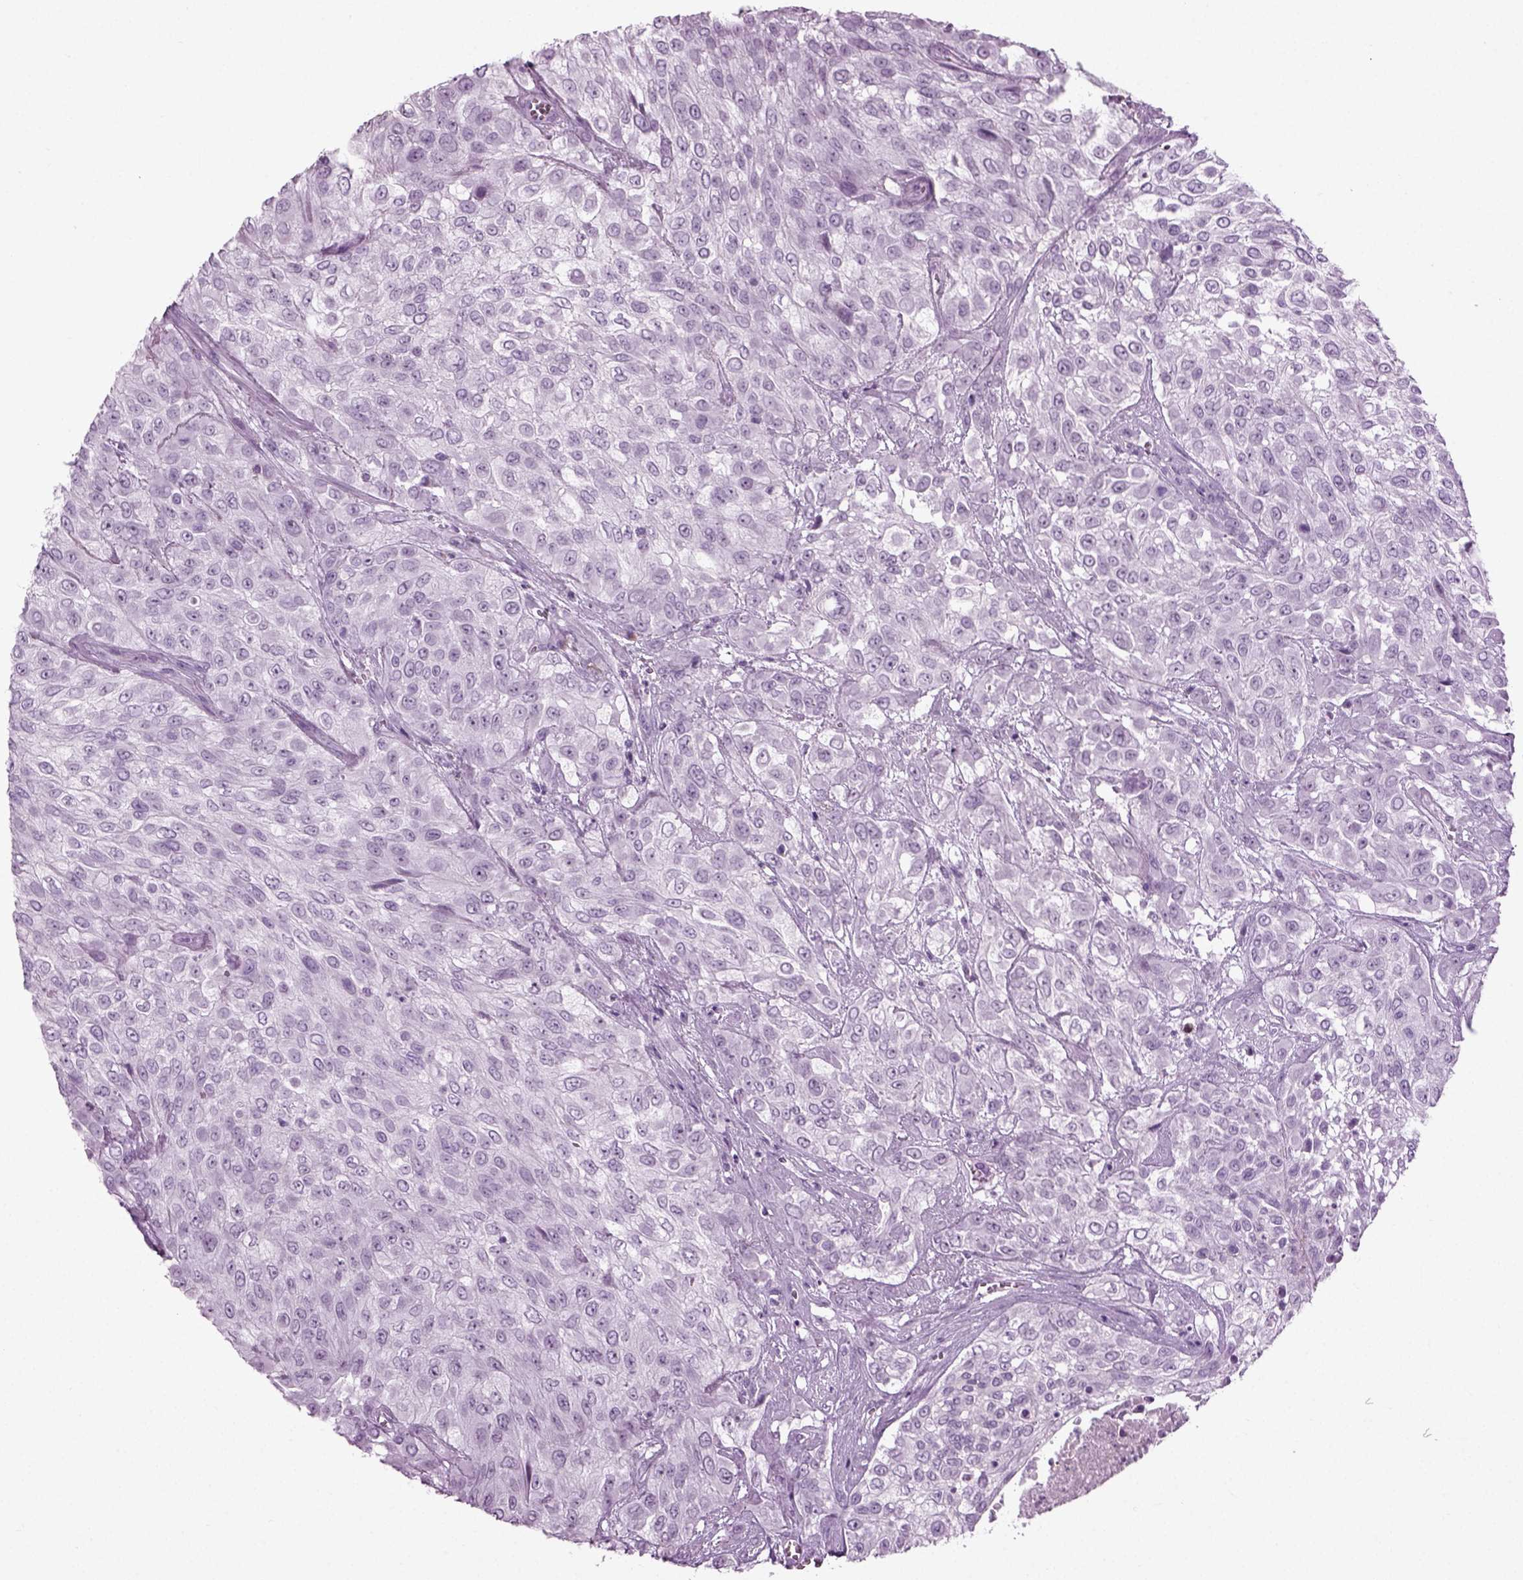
{"staining": {"intensity": "negative", "quantity": "none", "location": "none"}, "tissue": "urothelial cancer", "cell_type": "Tumor cells", "image_type": "cancer", "snomed": [{"axis": "morphology", "description": "Urothelial carcinoma, High grade"}, {"axis": "topography", "description": "Urinary bladder"}], "caption": "Tumor cells are negative for brown protein staining in urothelial cancer.", "gene": "PRLH", "patient": {"sex": "male", "age": 57}}